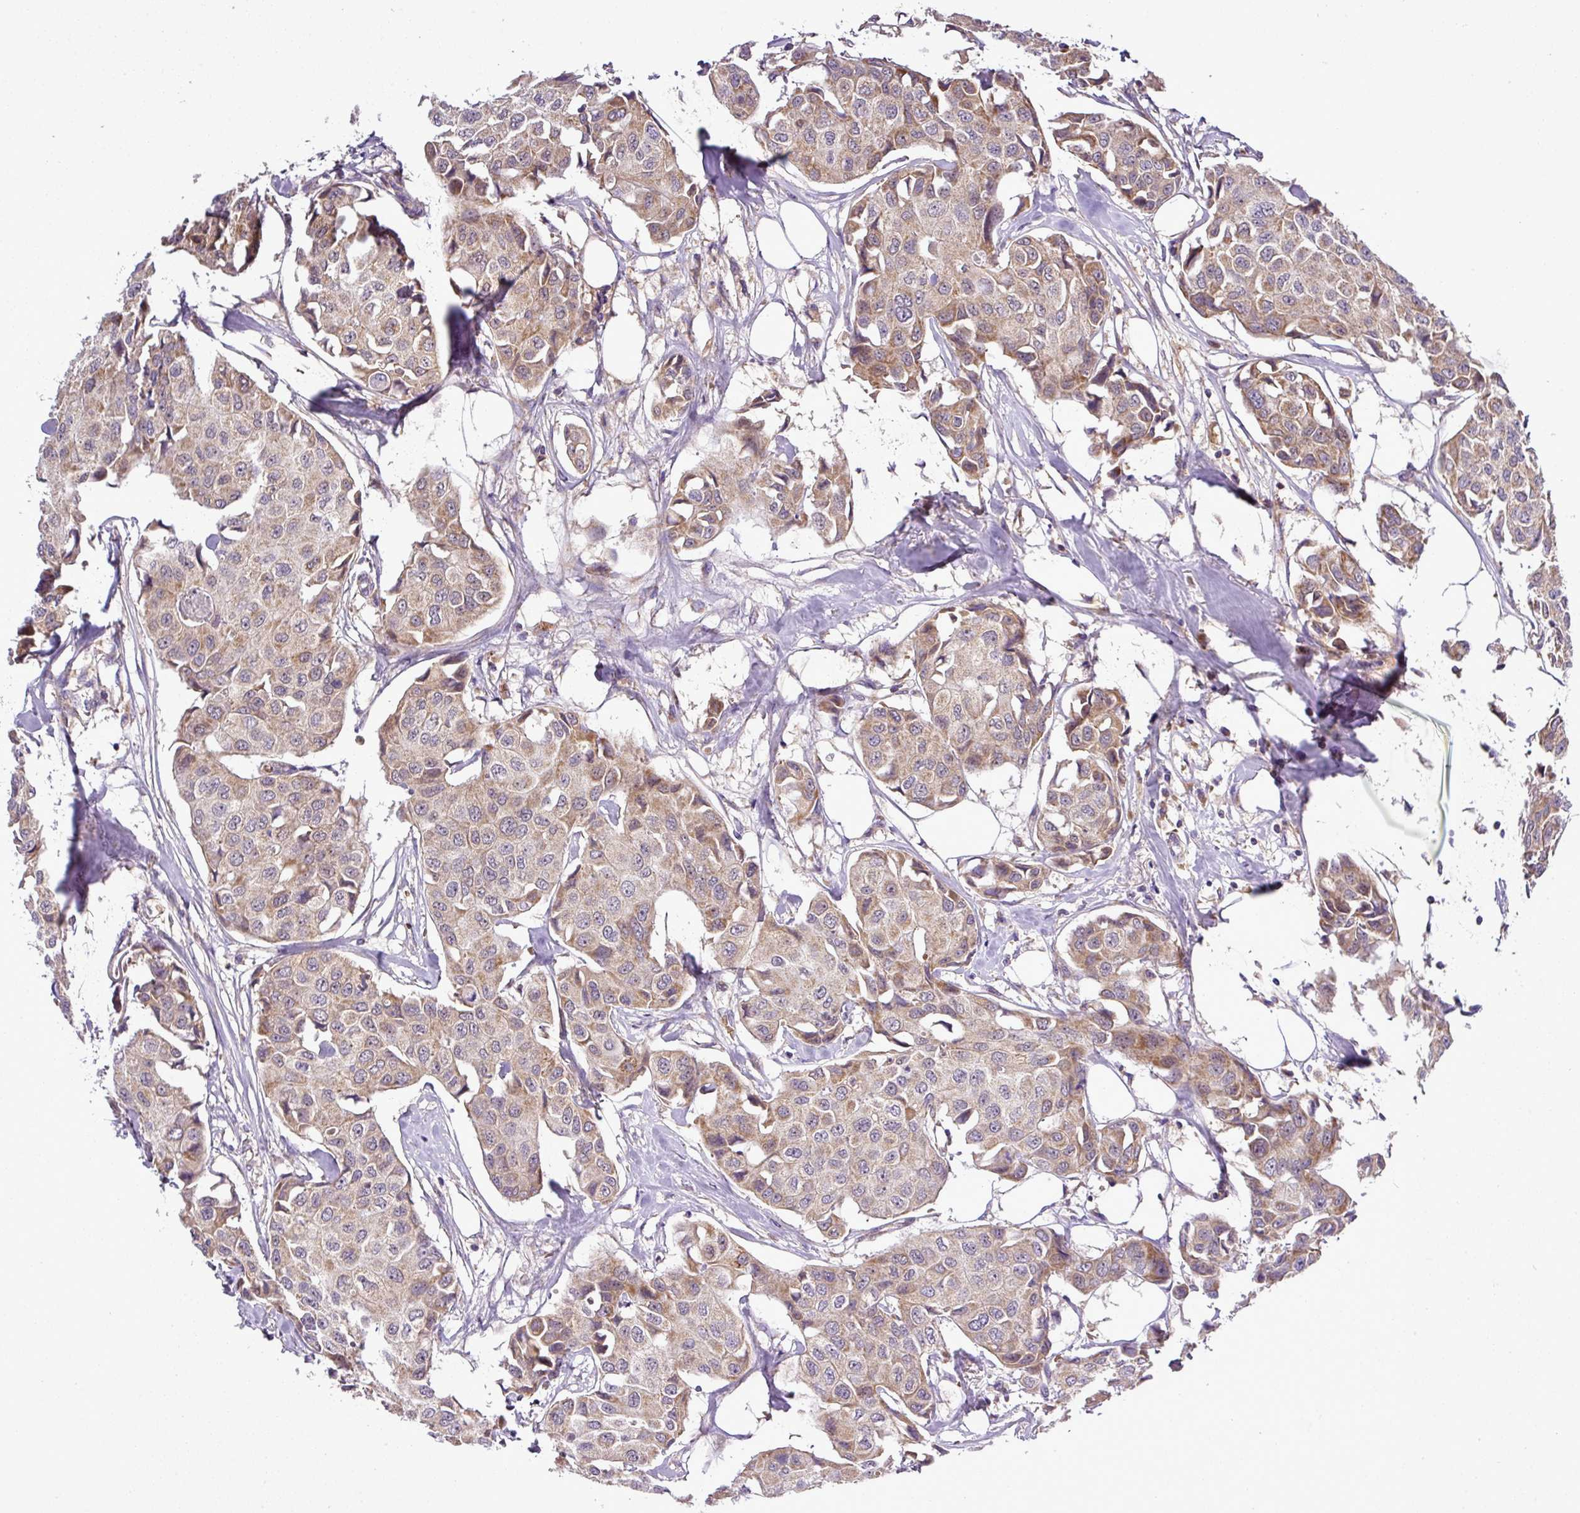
{"staining": {"intensity": "moderate", "quantity": ">75%", "location": "cytoplasmic/membranous"}, "tissue": "breast cancer", "cell_type": "Tumor cells", "image_type": "cancer", "snomed": [{"axis": "morphology", "description": "Duct carcinoma"}, {"axis": "topography", "description": "Breast"}], "caption": "This is a photomicrograph of immunohistochemistry (IHC) staining of breast cancer, which shows moderate positivity in the cytoplasmic/membranous of tumor cells.", "gene": "ZNF513", "patient": {"sex": "female", "age": 80}}